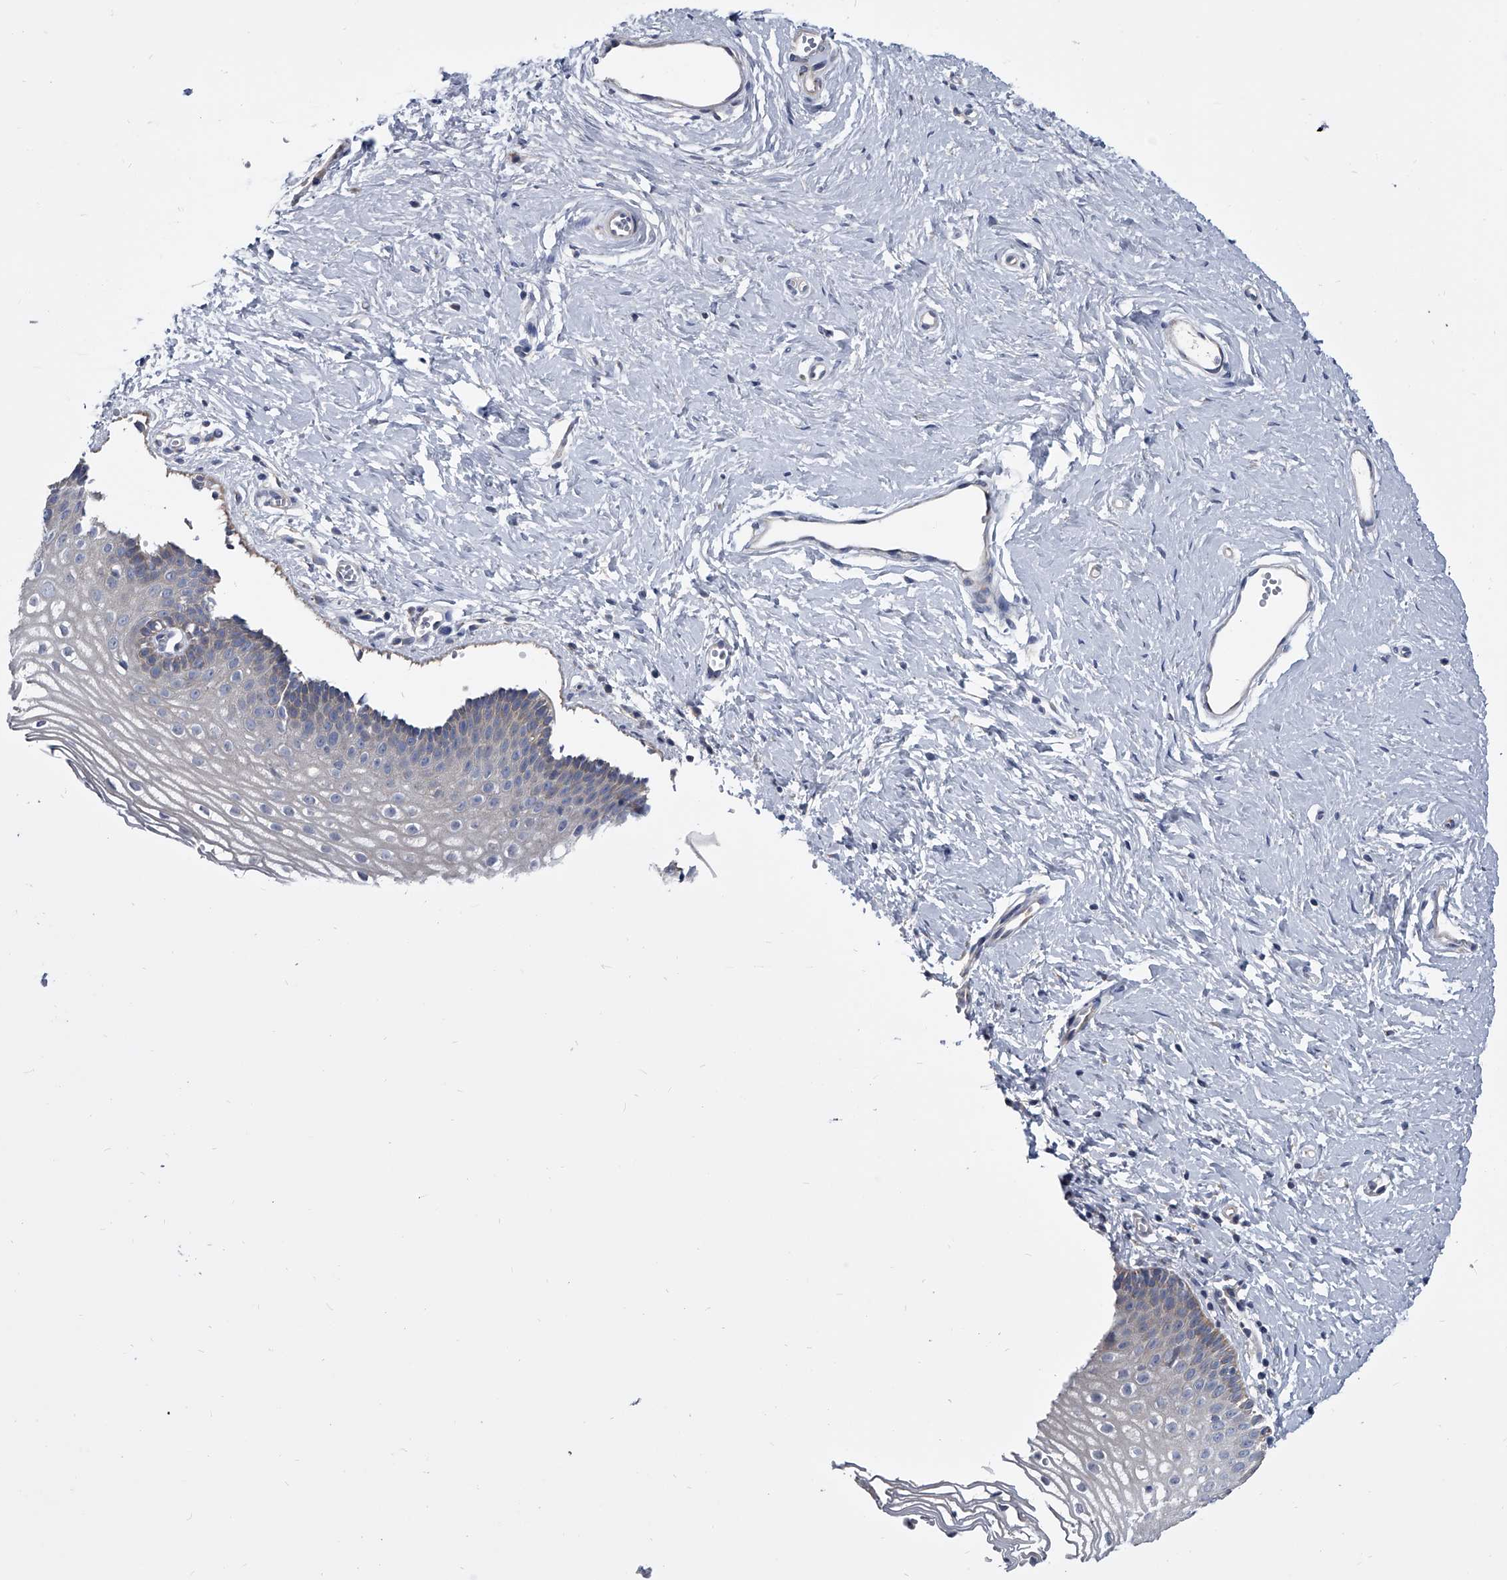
{"staining": {"intensity": "moderate", "quantity": "<25%", "location": "cytoplasmic/membranous"}, "tissue": "vagina", "cell_type": "Squamous epithelial cells", "image_type": "normal", "snomed": [{"axis": "morphology", "description": "Normal tissue, NOS"}, {"axis": "topography", "description": "Vagina"}], "caption": "Protein expression analysis of unremarkable vagina exhibits moderate cytoplasmic/membranous expression in about <25% of squamous epithelial cells.", "gene": "SPP1", "patient": {"sex": "female", "age": 32}}